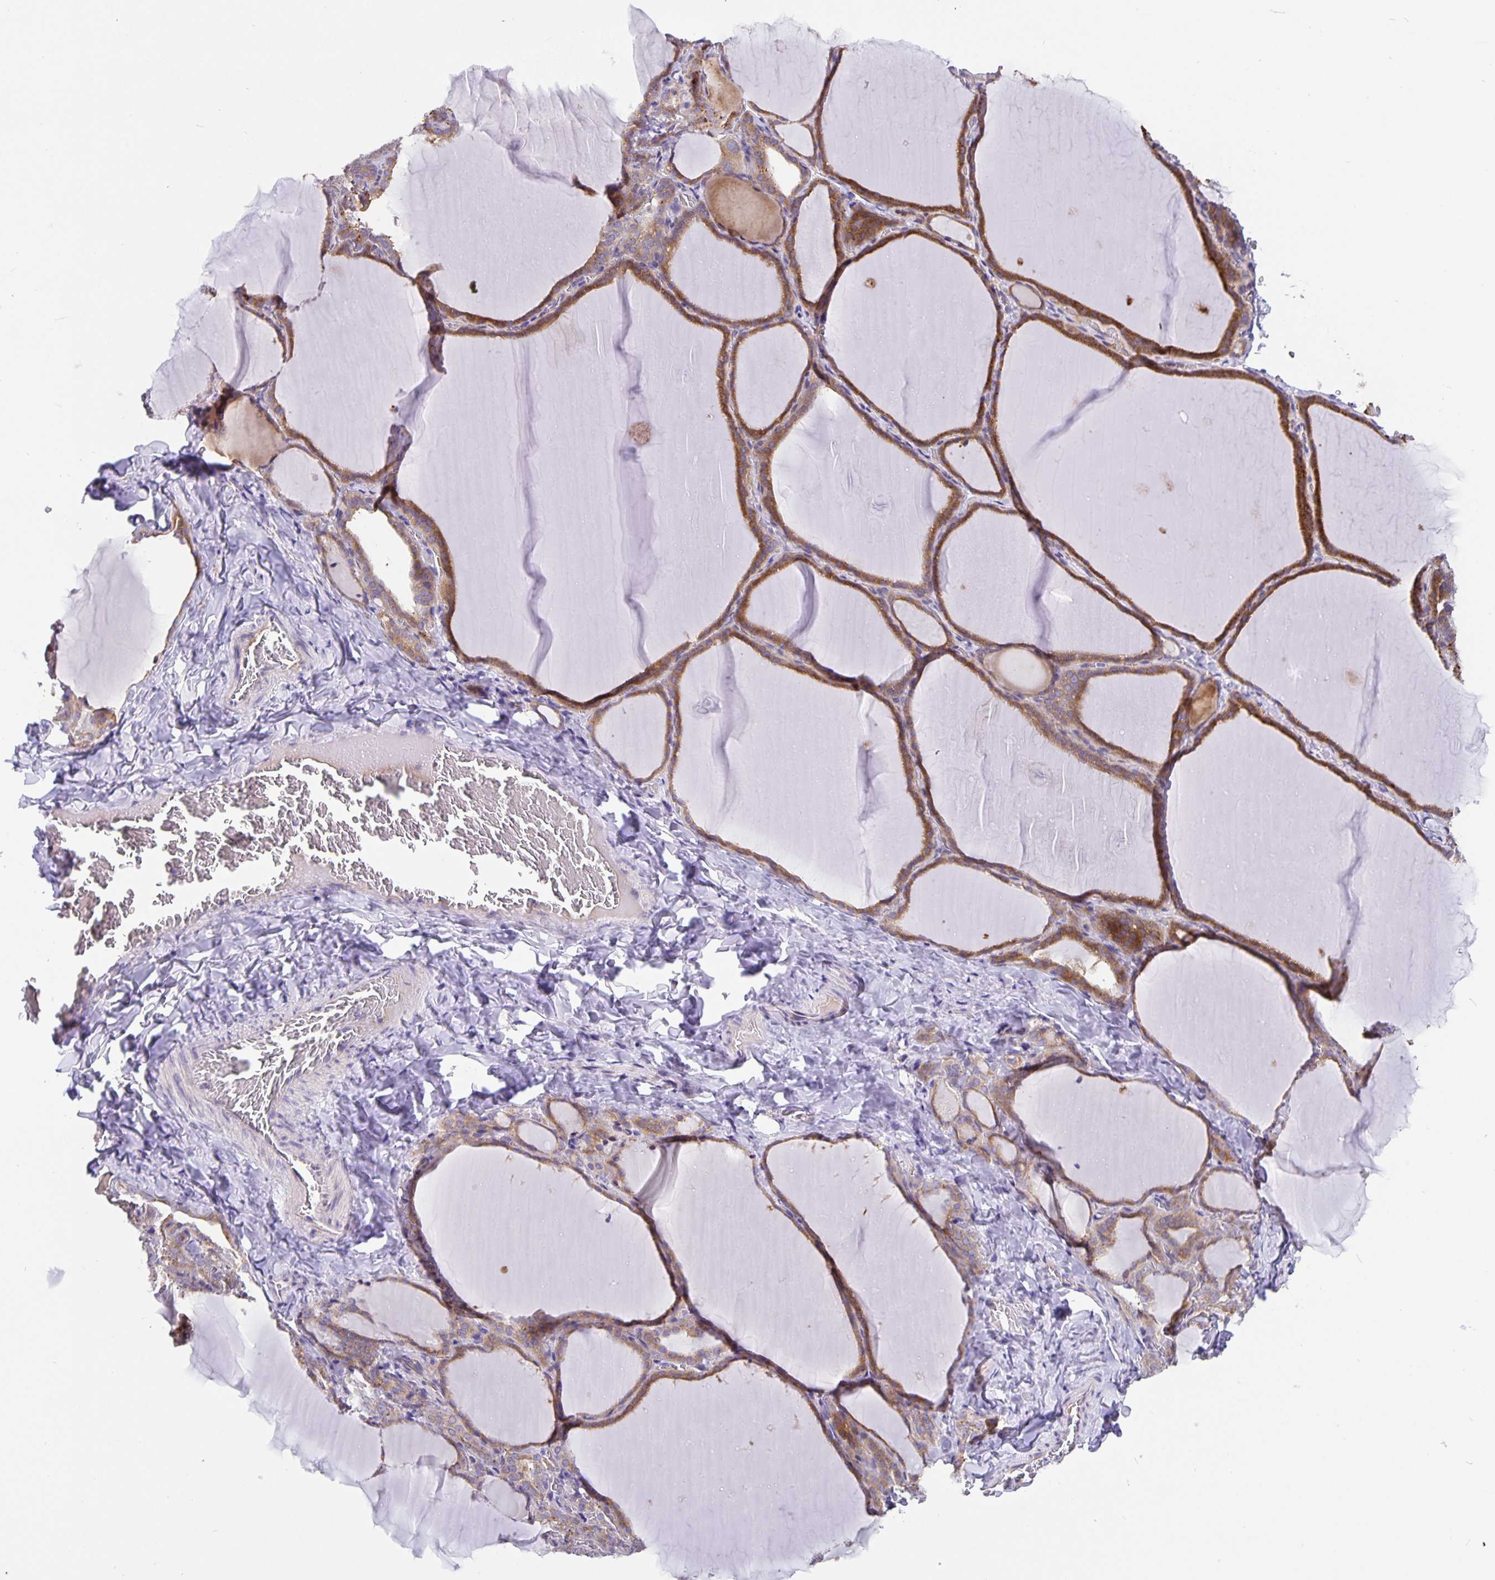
{"staining": {"intensity": "moderate", "quantity": ">75%", "location": "cytoplasmic/membranous"}, "tissue": "thyroid gland", "cell_type": "Glandular cells", "image_type": "normal", "snomed": [{"axis": "morphology", "description": "Normal tissue, NOS"}, {"axis": "topography", "description": "Thyroid gland"}], "caption": "Immunohistochemistry micrograph of unremarkable thyroid gland: human thyroid gland stained using IHC shows medium levels of moderate protein expression localized specifically in the cytoplasmic/membranous of glandular cells, appearing as a cytoplasmic/membranous brown color.", "gene": "EML6", "patient": {"sex": "female", "age": 22}}